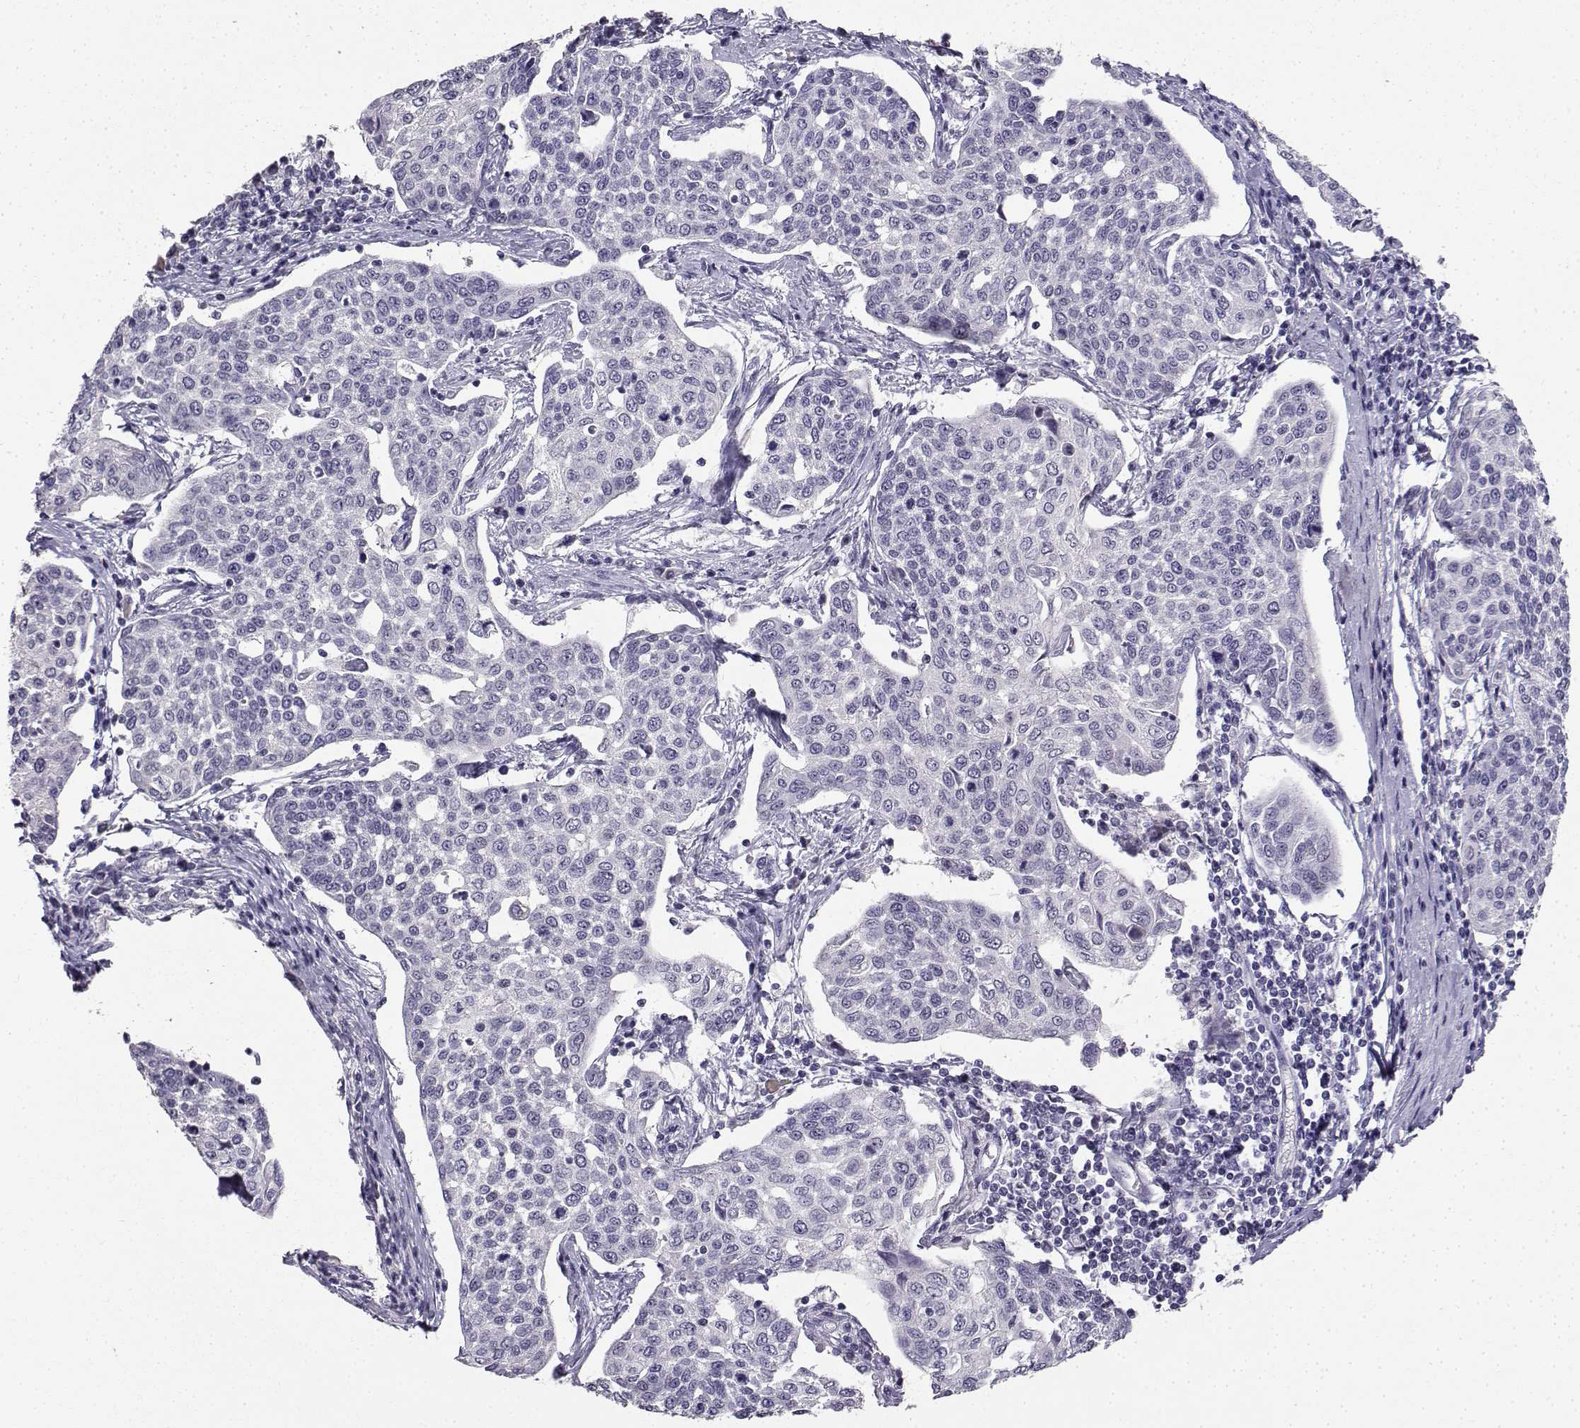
{"staining": {"intensity": "negative", "quantity": "none", "location": "none"}, "tissue": "cervical cancer", "cell_type": "Tumor cells", "image_type": "cancer", "snomed": [{"axis": "morphology", "description": "Squamous cell carcinoma, NOS"}, {"axis": "topography", "description": "Cervix"}], "caption": "Cervical cancer (squamous cell carcinoma) stained for a protein using immunohistochemistry (IHC) reveals no positivity tumor cells.", "gene": "CARTPT", "patient": {"sex": "female", "age": 34}}